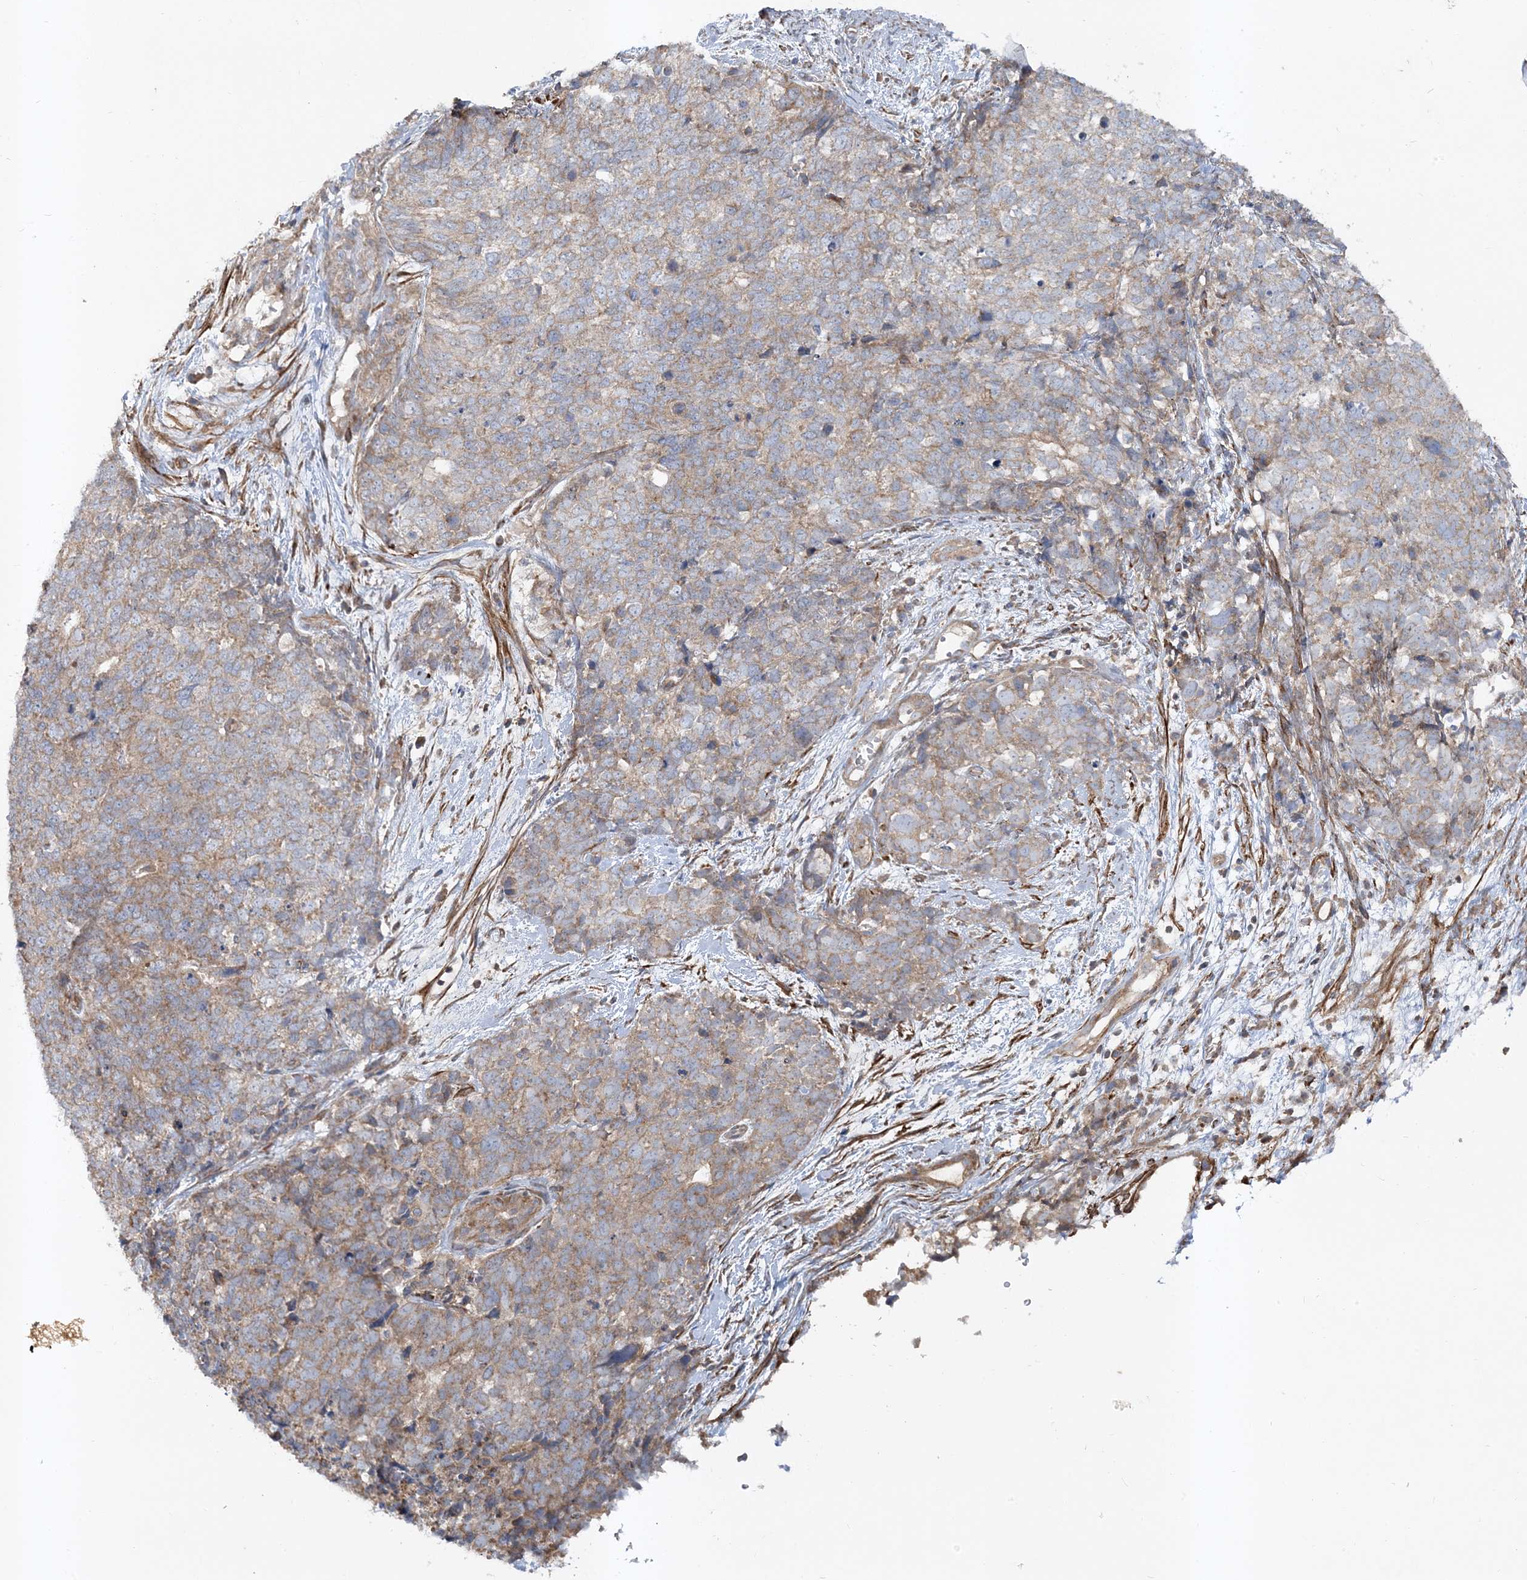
{"staining": {"intensity": "moderate", "quantity": "<25%", "location": "cytoplasmic/membranous"}, "tissue": "cervical cancer", "cell_type": "Tumor cells", "image_type": "cancer", "snomed": [{"axis": "morphology", "description": "Squamous cell carcinoma, NOS"}, {"axis": "topography", "description": "Cervix"}], "caption": "Protein positivity by immunohistochemistry exhibits moderate cytoplasmic/membranous expression in approximately <25% of tumor cells in cervical squamous cell carcinoma.", "gene": "LEXM", "patient": {"sex": "female", "age": 63}}